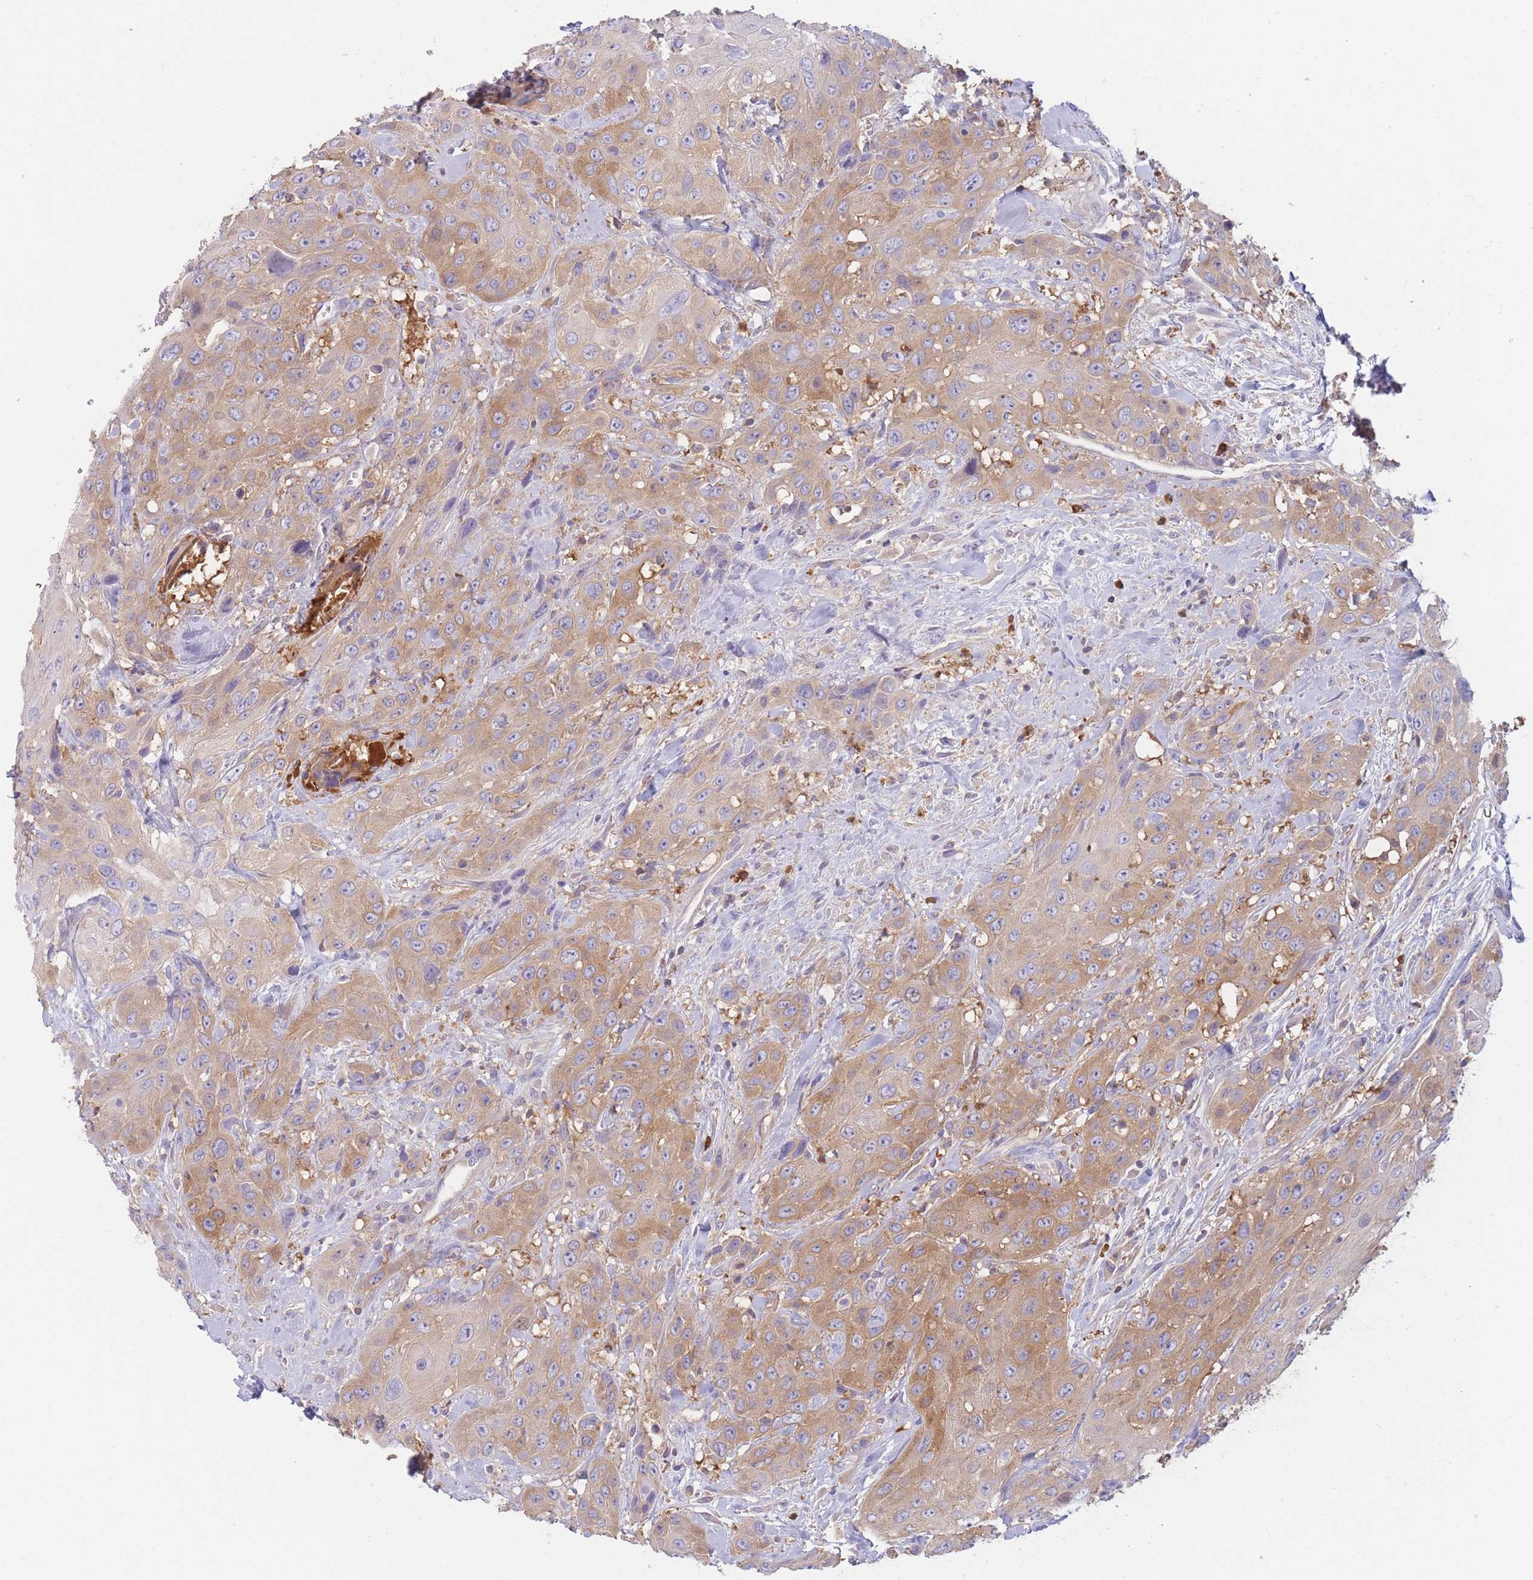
{"staining": {"intensity": "moderate", "quantity": ">75%", "location": "cytoplasmic/membranous"}, "tissue": "head and neck cancer", "cell_type": "Tumor cells", "image_type": "cancer", "snomed": [{"axis": "morphology", "description": "Squamous cell carcinoma, NOS"}, {"axis": "topography", "description": "Head-Neck"}], "caption": "Tumor cells exhibit medium levels of moderate cytoplasmic/membranous staining in about >75% of cells in head and neck cancer. (Brightfield microscopy of DAB IHC at high magnification).", "gene": "ST3GAL4", "patient": {"sex": "male", "age": 81}}